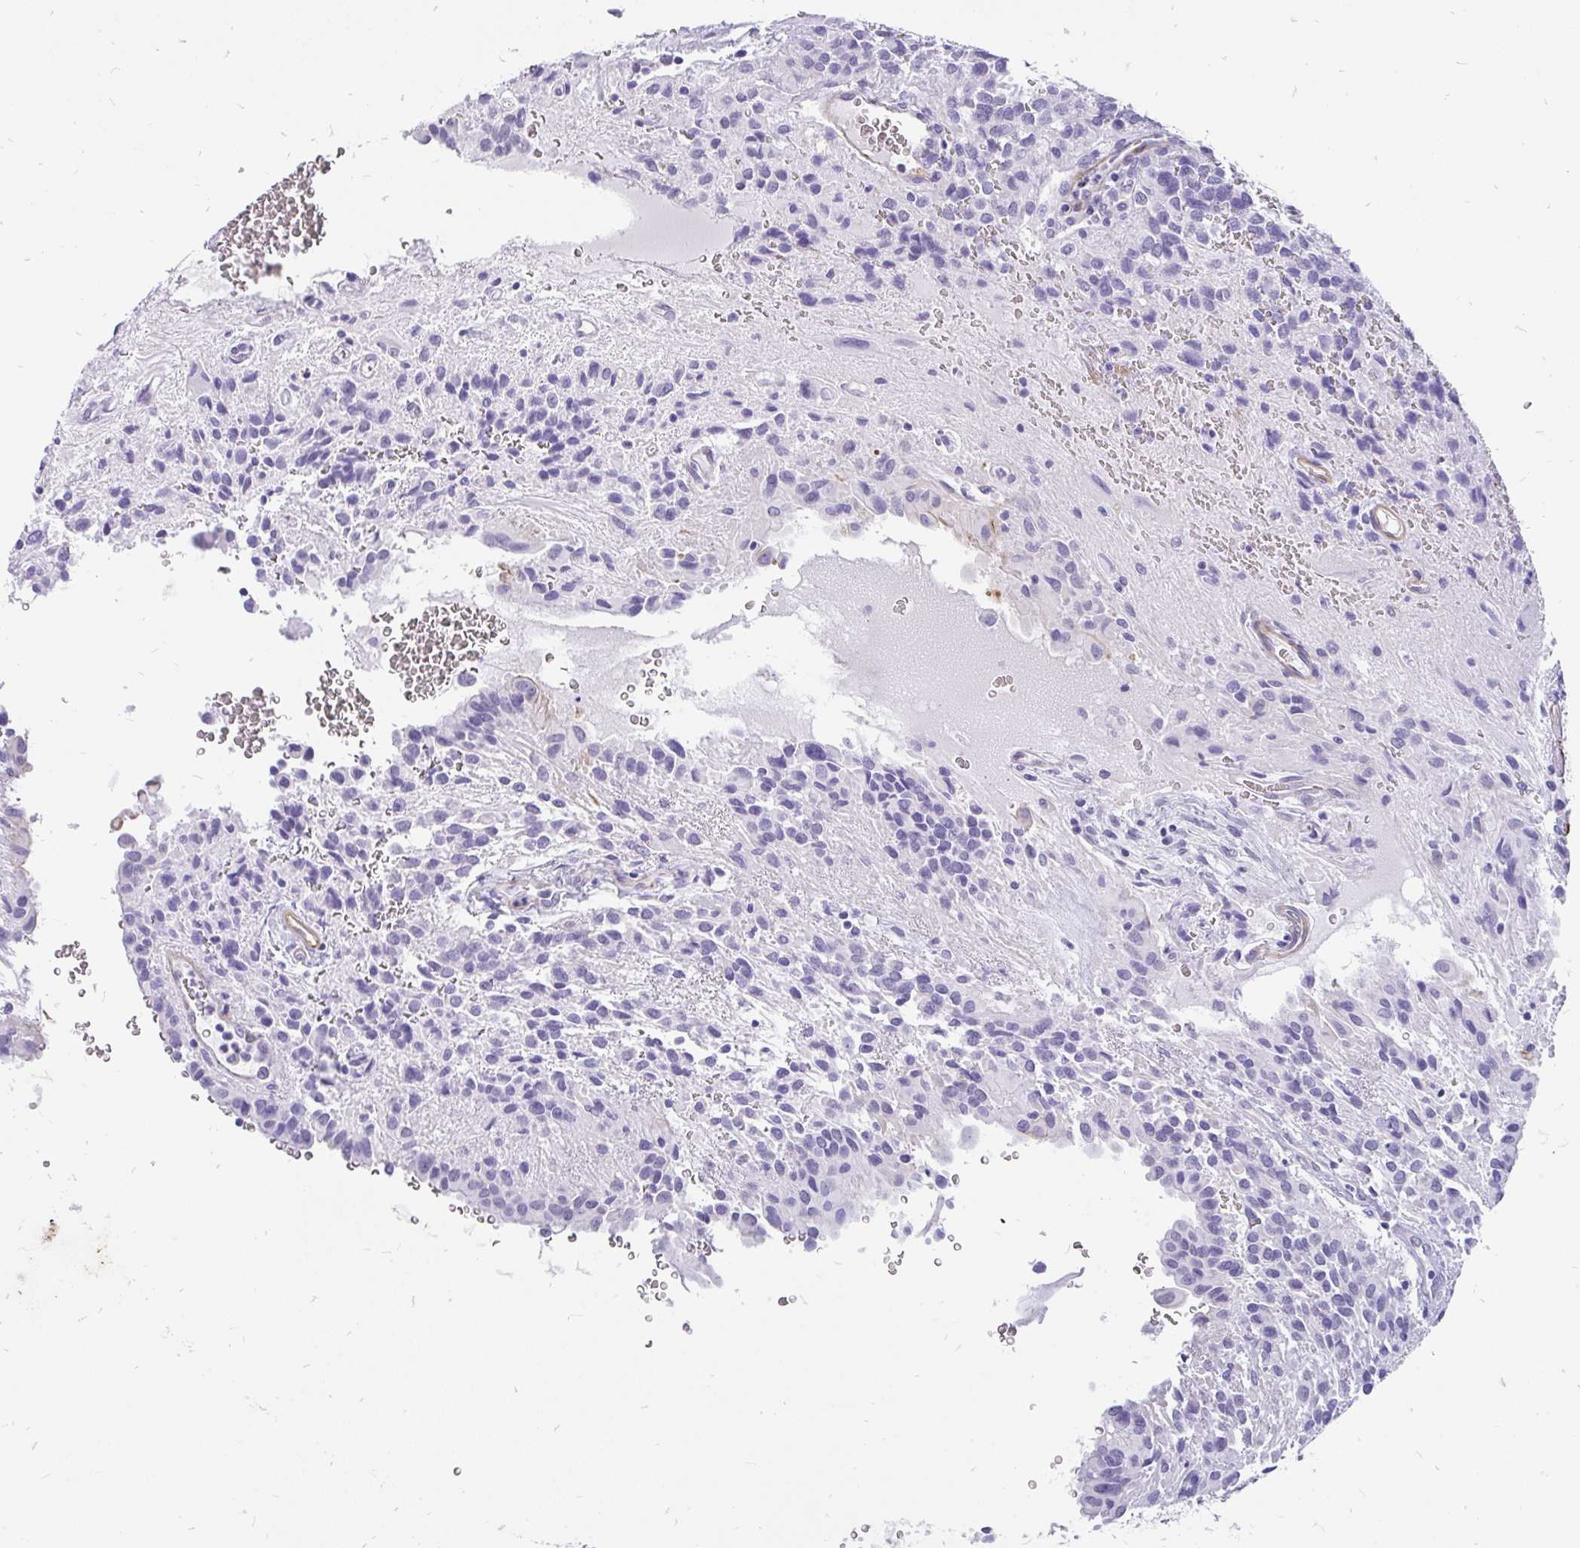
{"staining": {"intensity": "negative", "quantity": "none", "location": "none"}, "tissue": "glioma", "cell_type": "Tumor cells", "image_type": "cancer", "snomed": [{"axis": "morphology", "description": "Glioma, malignant, Low grade"}, {"axis": "topography", "description": "Brain"}], "caption": "There is no significant positivity in tumor cells of malignant glioma (low-grade).", "gene": "EML5", "patient": {"sex": "male", "age": 56}}